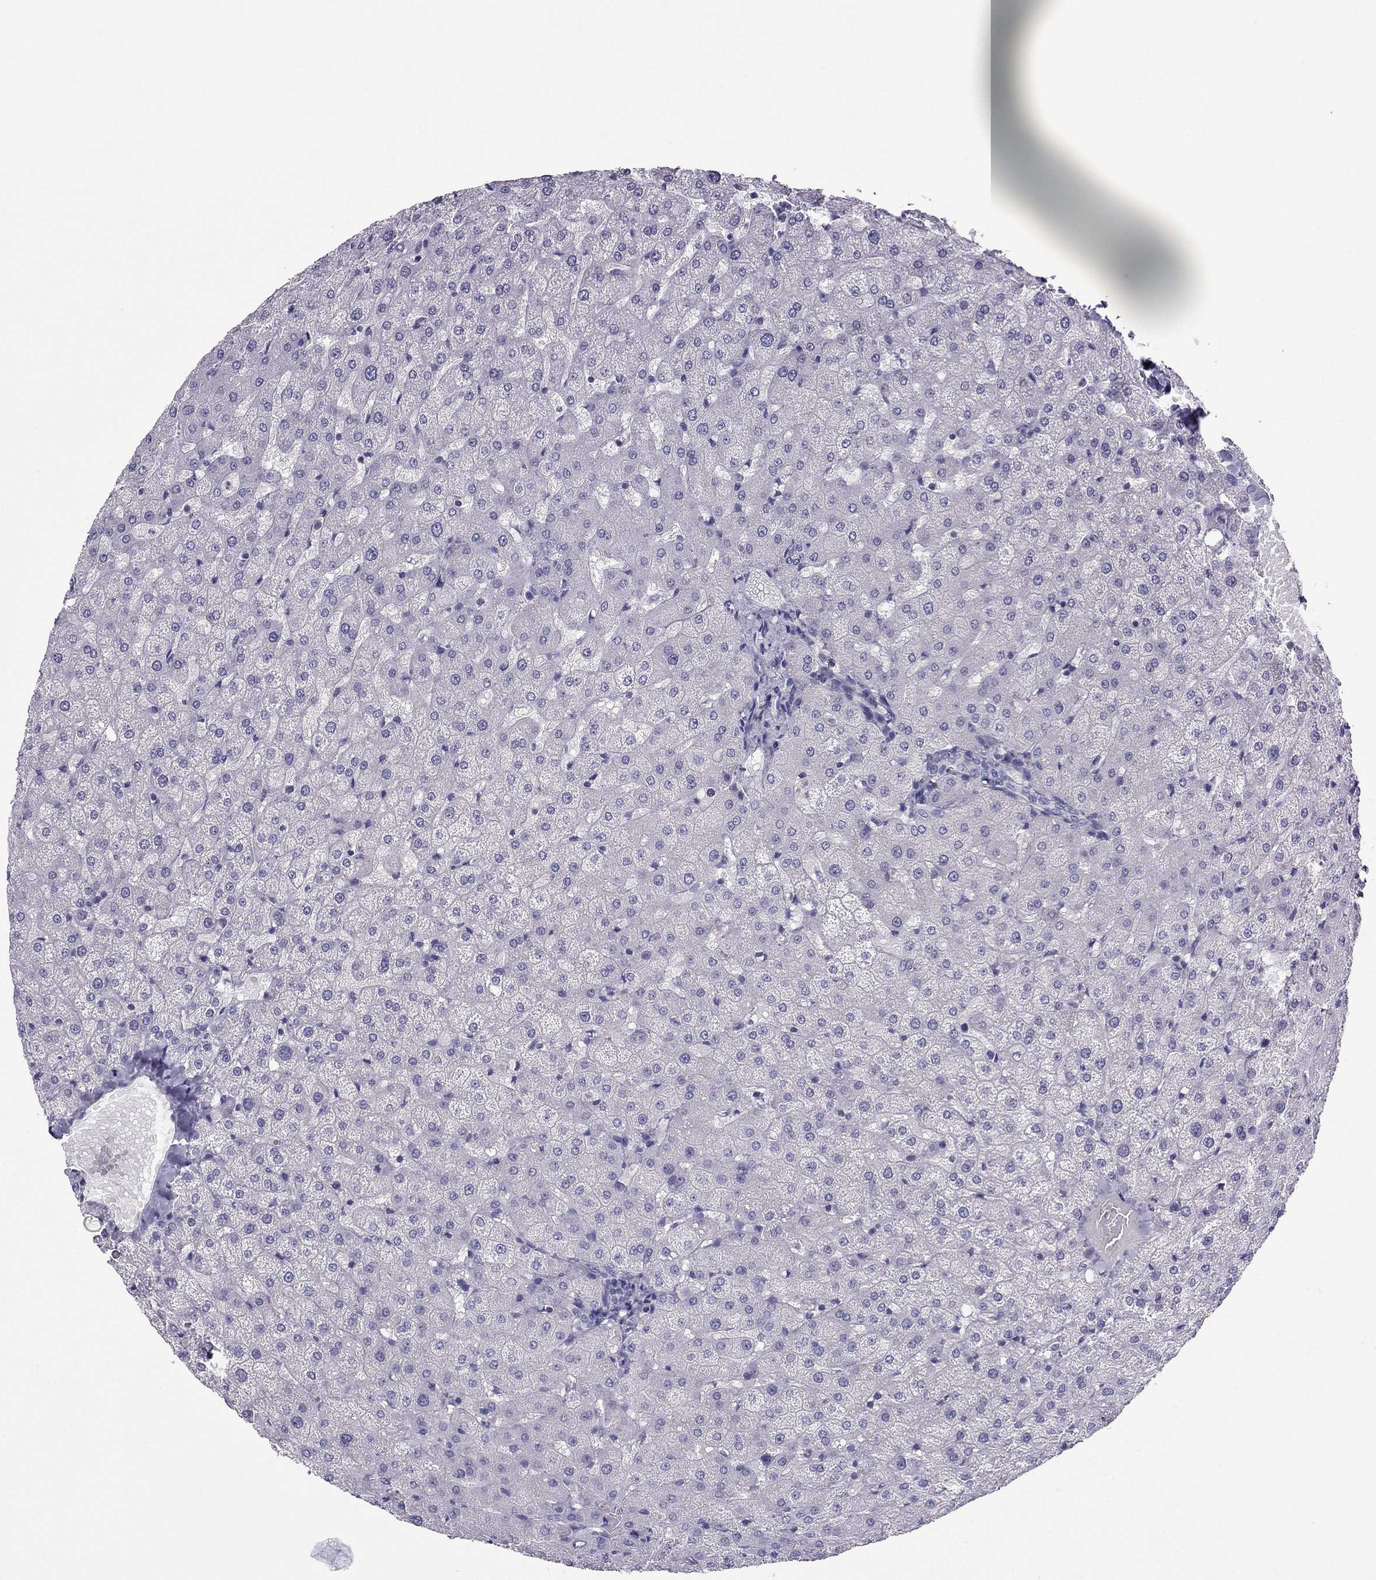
{"staining": {"intensity": "negative", "quantity": "none", "location": "none"}, "tissue": "liver", "cell_type": "Cholangiocytes", "image_type": "normal", "snomed": [{"axis": "morphology", "description": "Normal tissue, NOS"}, {"axis": "topography", "description": "Liver"}], "caption": "Immunohistochemistry histopathology image of normal liver: liver stained with DAB (3,3'-diaminobenzidine) exhibits no significant protein positivity in cholangiocytes.", "gene": "SYT5", "patient": {"sex": "female", "age": 50}}